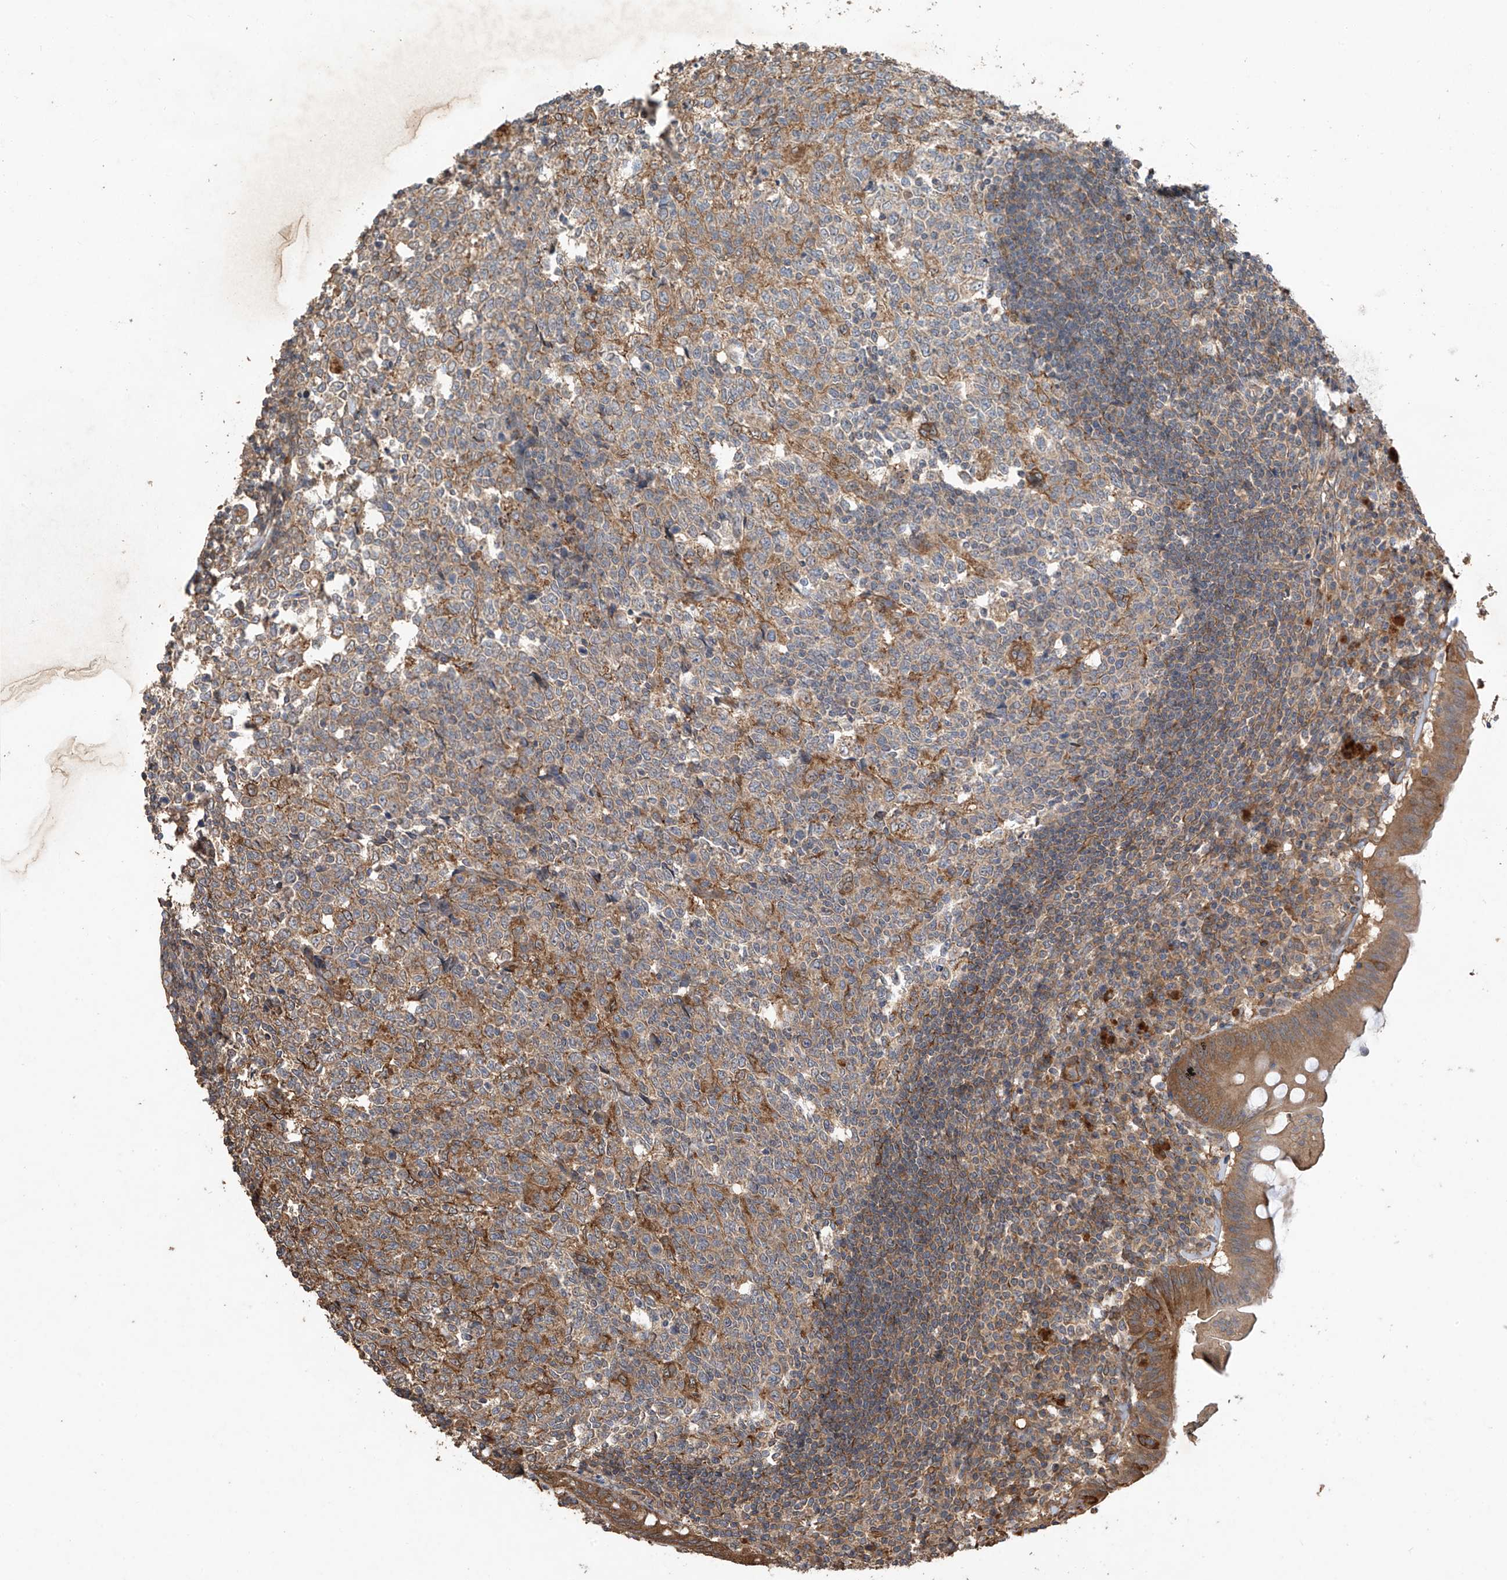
{"staining": {"intensity": "moderate", "quantity": ">75%", "location": "cytoplasmic/membranous"}, "tissue": "appendix", "cell_type": "Glandular cells", "image_type": "normal", "snomed": [{"axis": "morphology", "description": "Normal tissue, NOS"}, {"axis": "topography", "description": "Appendix"}], "caption": "DAB immunohistochemical staining of unremarkable human appendix exhibits moderate cytoplasmic/membranous protein expression in approximately >75% of glandular cells.", "gene": "AGBL5", "patient": {"sex": "female", "age": 54}}